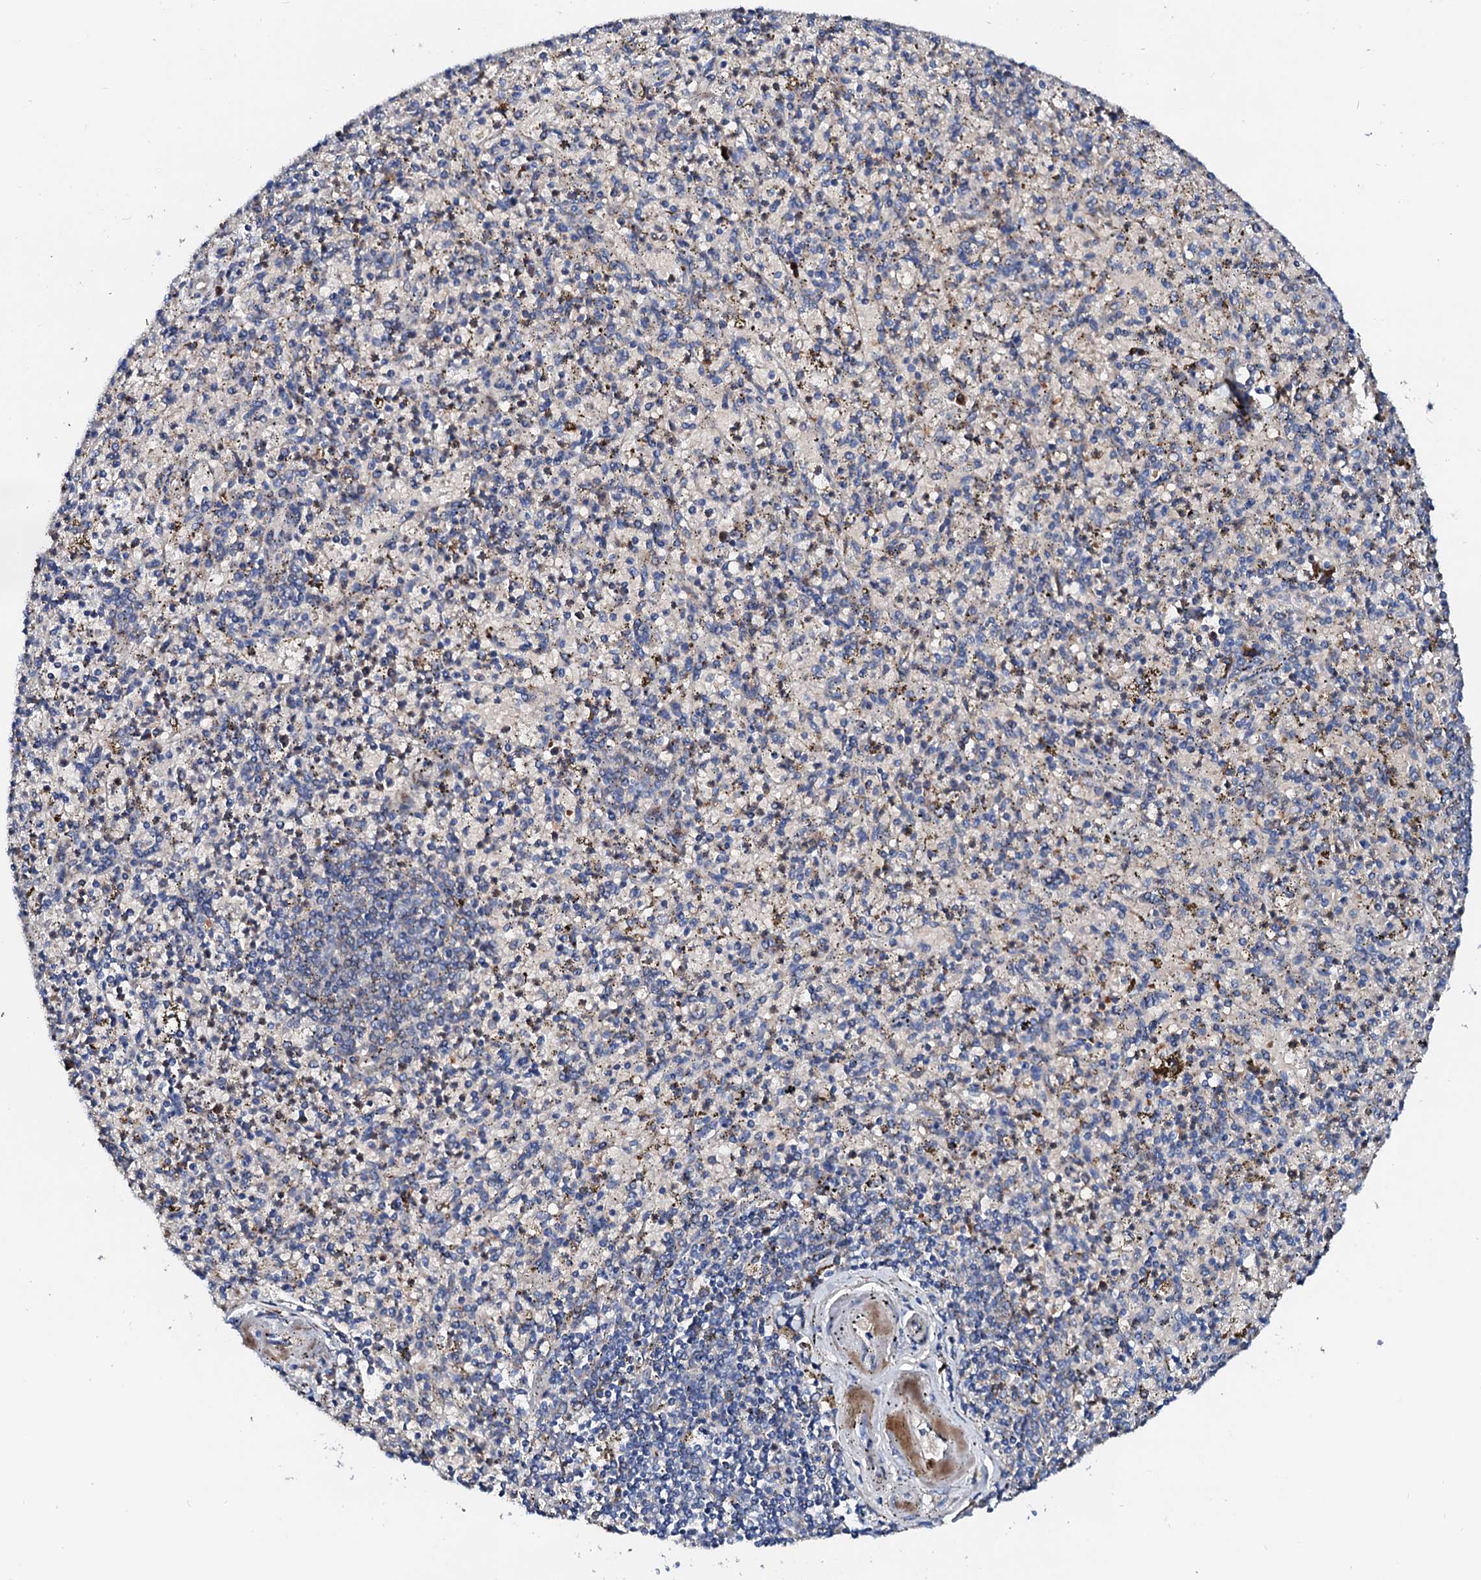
{"staining": {"intensity": "weak", "quantity": "<25%", "location": "cytoplasmic/membranous"}, "tissue": "spleen", "cell_type": "Cells in red pulp", "image_type": "normal", "snomed": [{"axis": "morphology", "description": "Normal tissue, NOS"}, {"axis": "topography", "description": "Spleen"}], "caption": "Unremarkable spleen was stained to show a protein in brown. There is no significant positivity in cells in red pulp. The staining is performed using DAB brown chromogen with nuclei counter-stained in using hematoxylin.", "gene": "SLC10A7", "patient": {"sex": "male", "age": 72}}